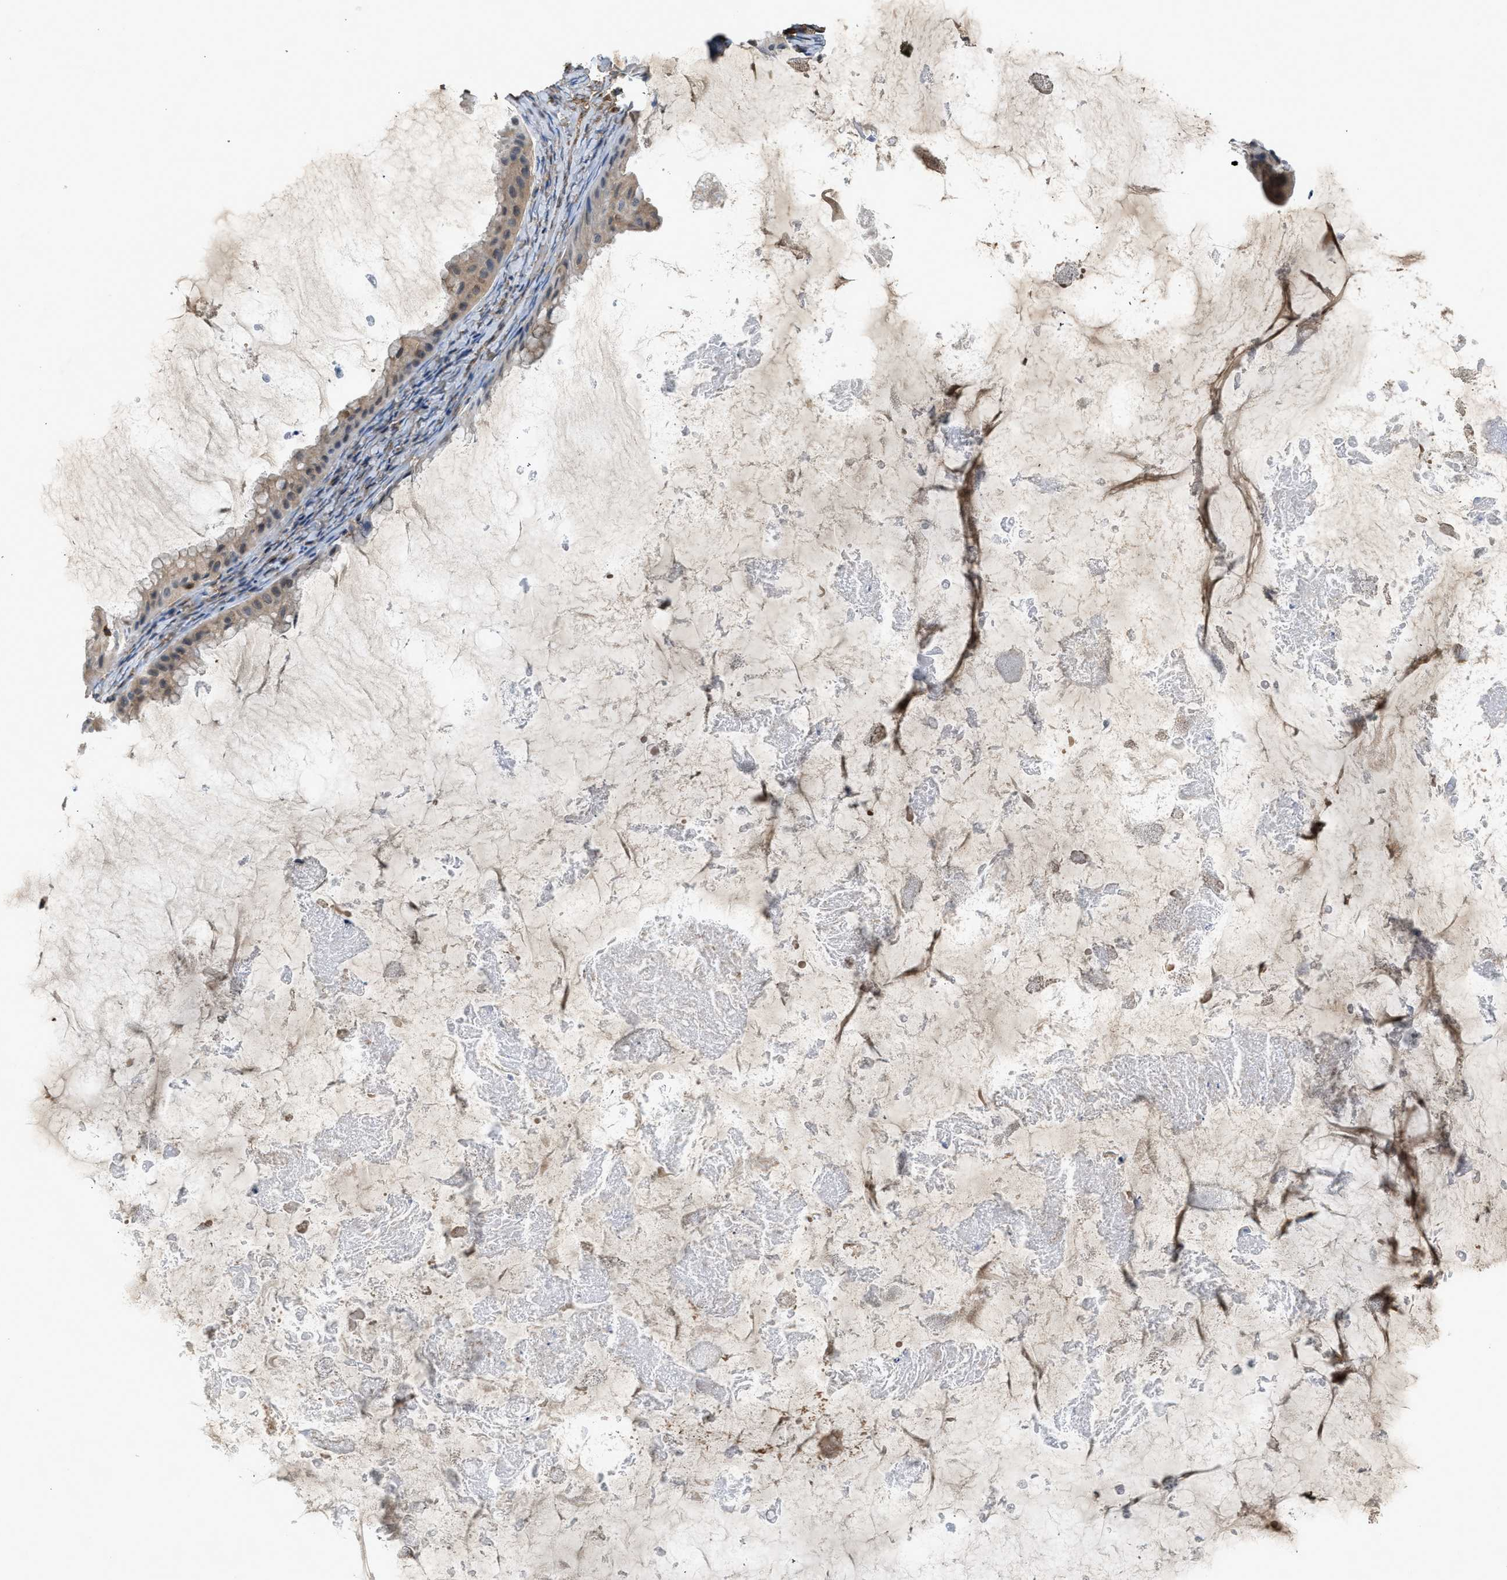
{"staining": {"intensity": "weak", "quantity": ">75%", "location": "cytoplasmic/membranous"}, "tissue": "ovarian cancer", "cell_type": "Tumor cells", "image_type": "cancer", "snomed": [{"axis": "morphology", "description": "Cystadenocarcinoma, mucinous, NOS"}, {"axis": "topography", "description": "Ovary"}], "caption": "Ovarian cancer stained with a brown dye displays weak cytoplasmic/membranous positive staining in about >75% of tumor cells.", "gene": "HIP1", "patient": {"sex": "female", "age": 61}}